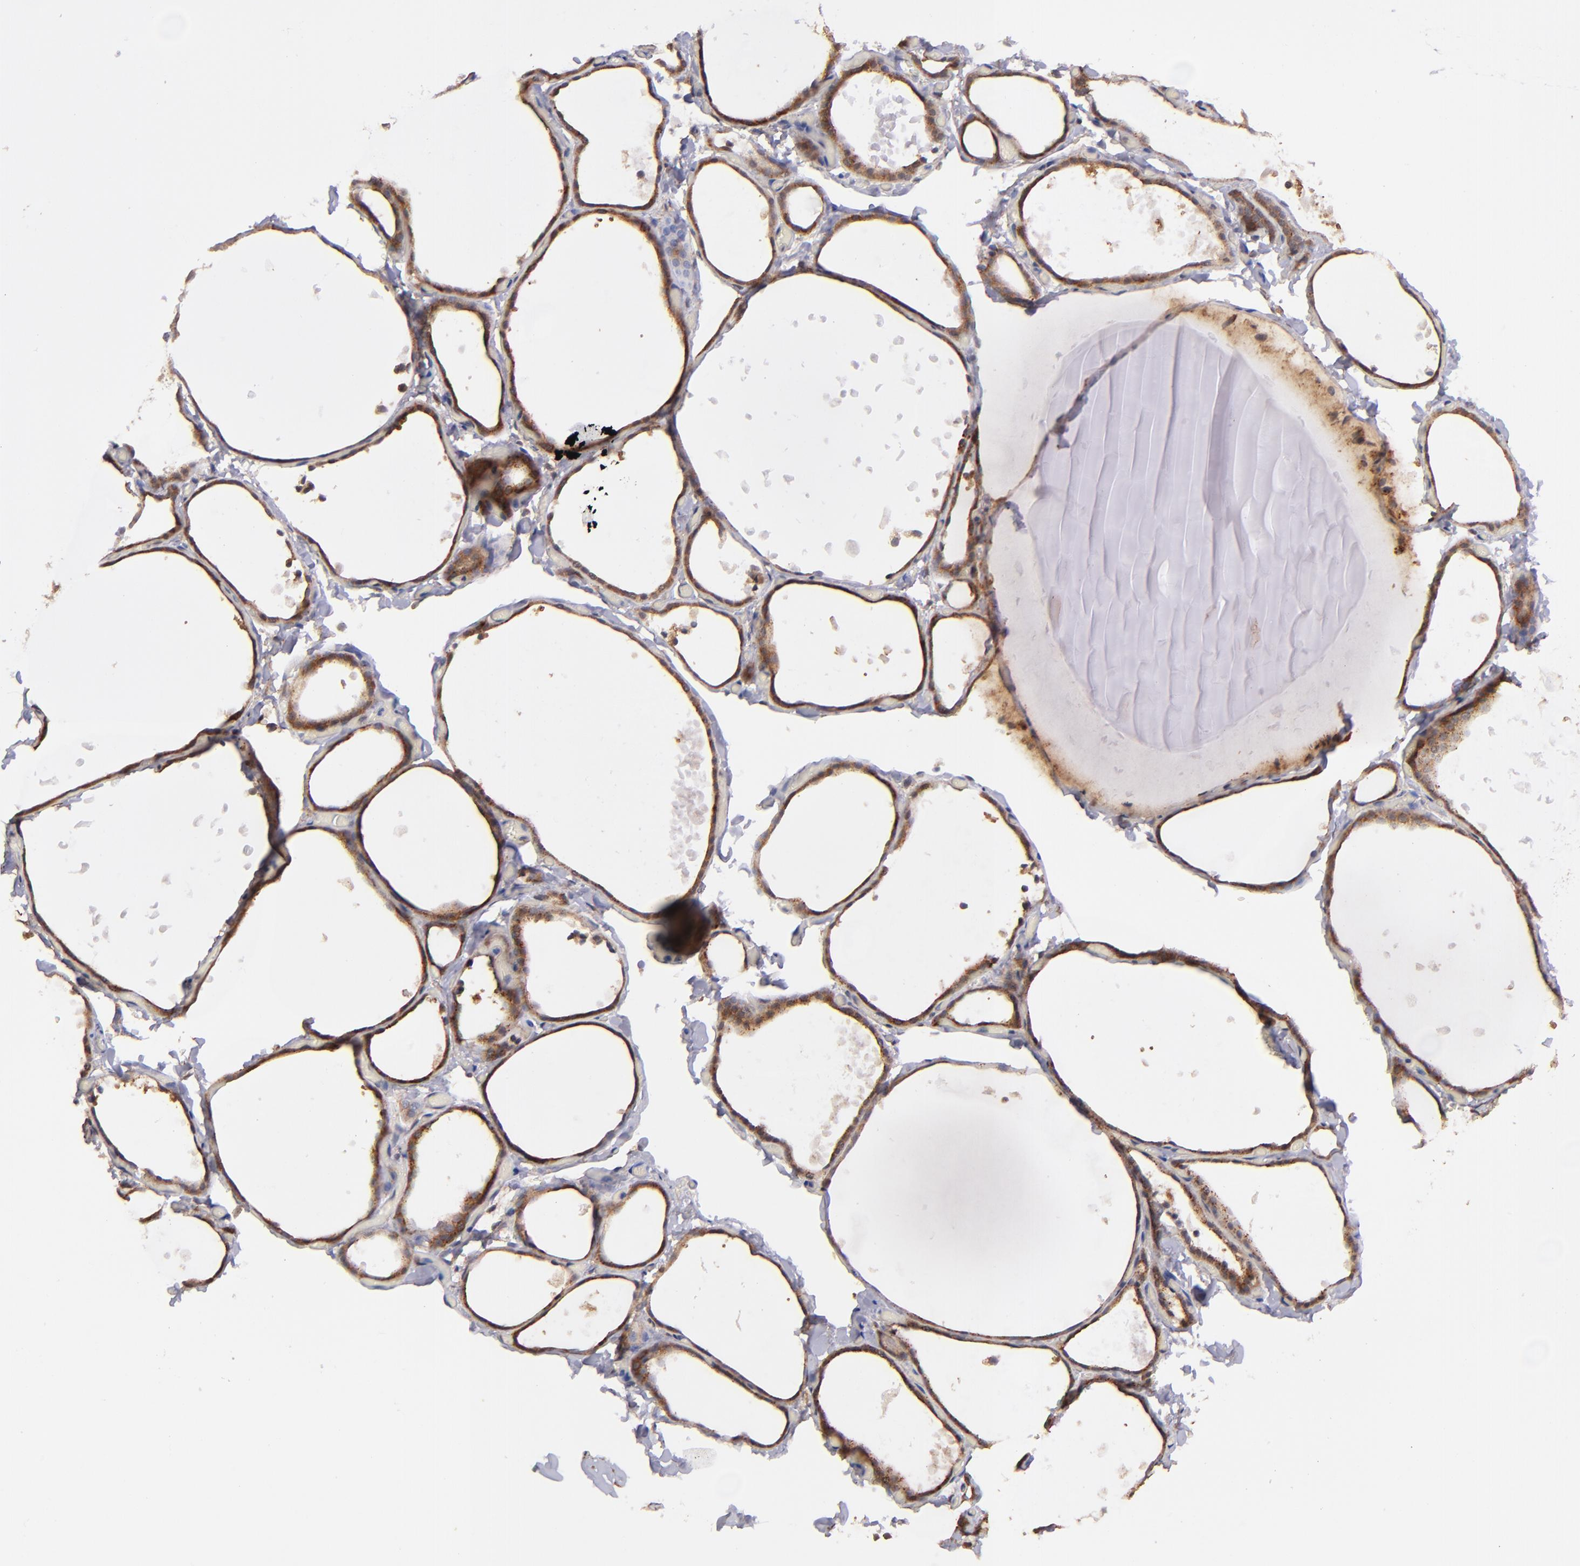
{"staining": {"intensity": "moderate", "quantity": ">75%", "location": "cytoplasmic/membranous"}, "tissue": "thyroid gland", "cell_type": "Glandular cells", "image_type": "normal", "snomed": [{"axis": "morphology", "description": "Normal tissue, NOS"}, {"axis": "topography", "description": "Thyroid gland"}], "caption": "Immunohistochemical staining of normal human thyroid gland displays >75% levels of moderate cytoplasmic/membranous protein expression in approximately >75% of glandular cells.", "gene": "ZFYVE1", "patient": {"sex": "female", "age": 22}}